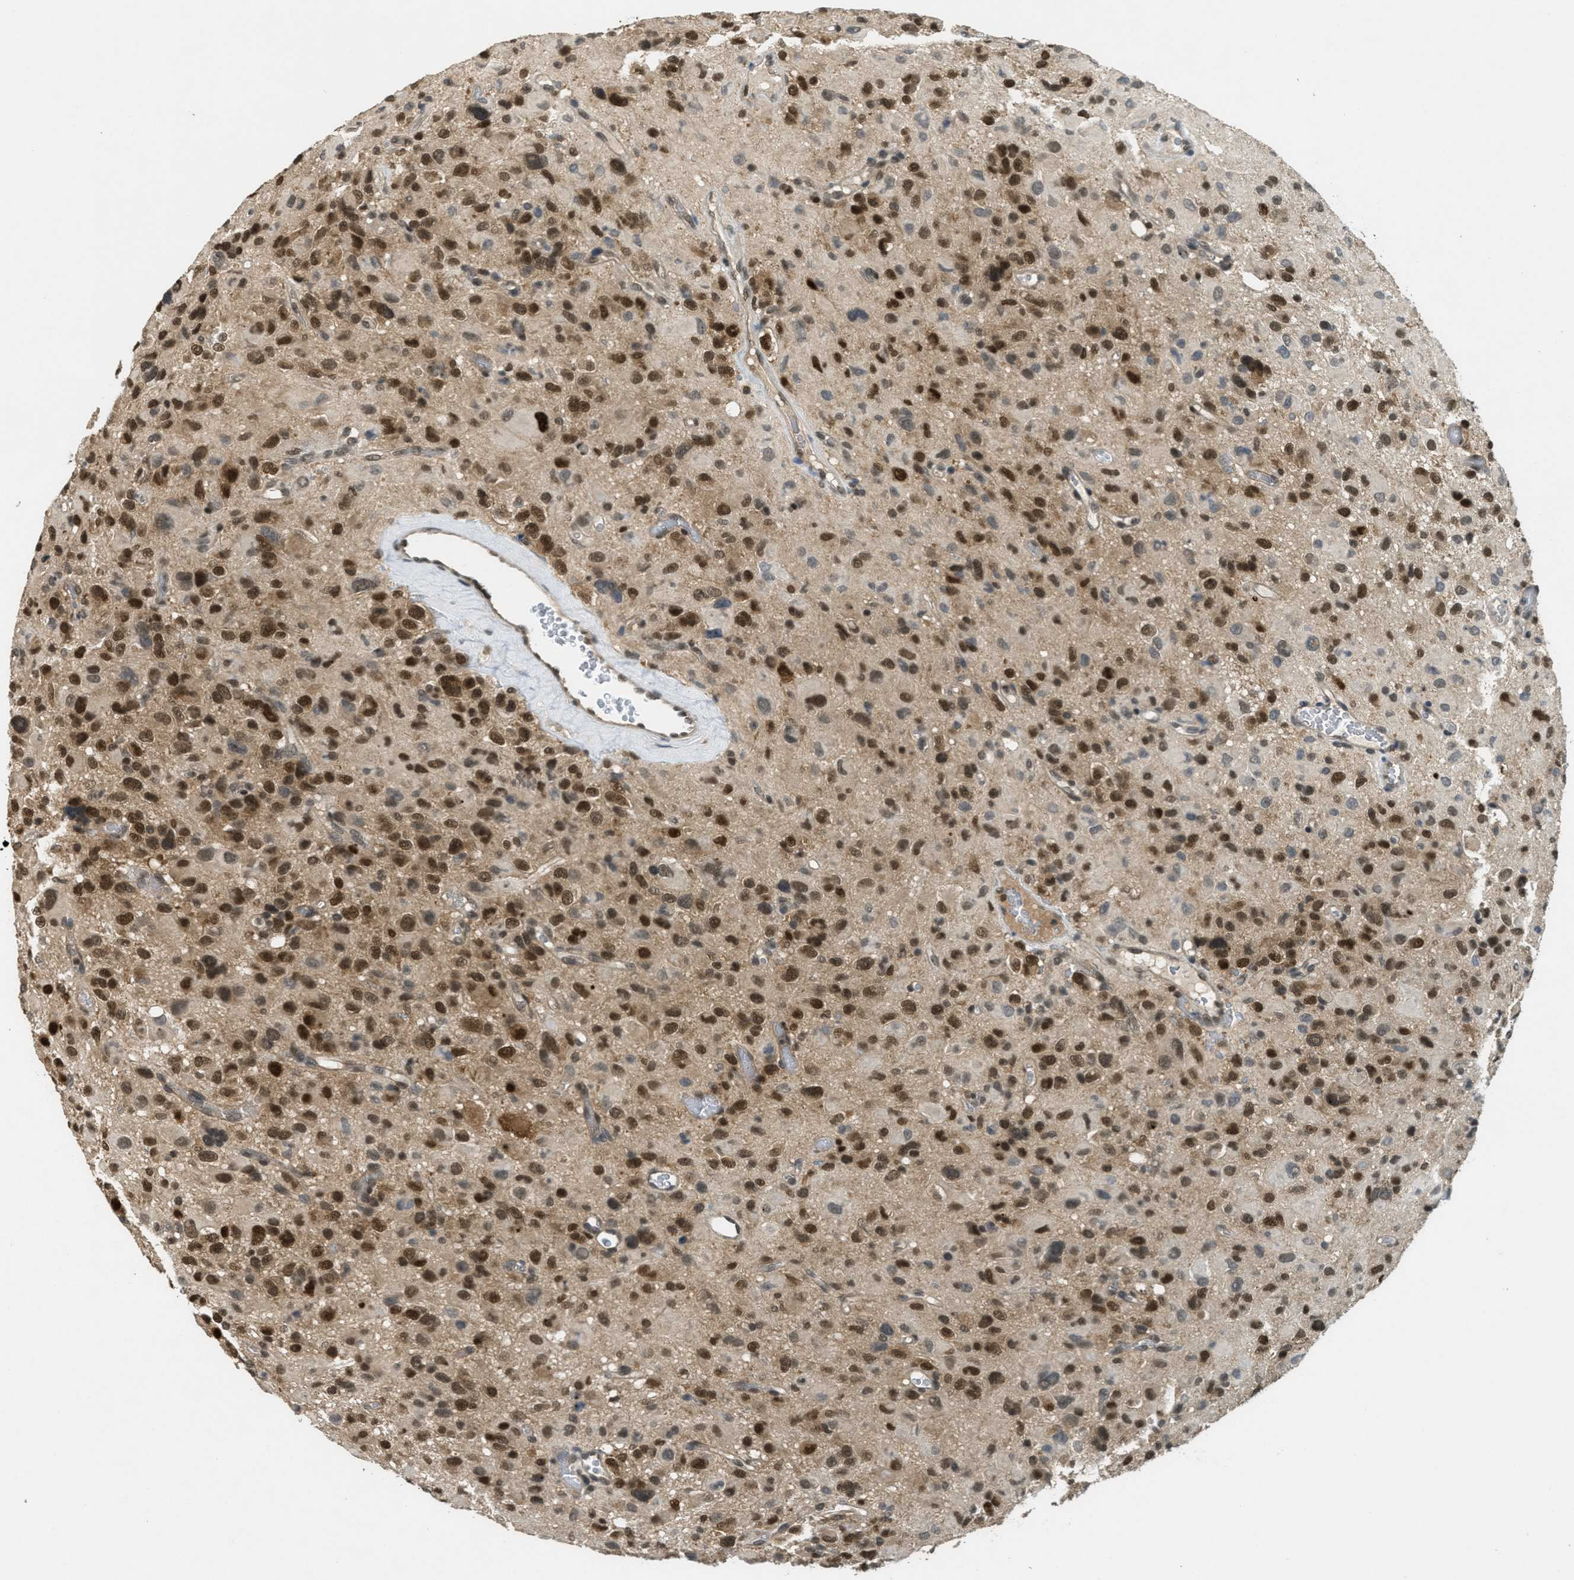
{"staining": {"intensity": "strong", "quantity": ">75%", "location": "nuclear"}, "tissue": "glioma", "cell_type": "Tumor cells", "image_type": "cancer", "snomed": [{"axis": "morphology", "description": "Glioma, malignant, High grade"}, {"axis": "topography", "description": "Brain"}], "caption": "Strong nuclear protein positivity is identified in about >75% of tumor cells in glioma. (Brightfield microscopy of DAB IHC at high magnification).", "gene": "DNAJB1", "patient": {"sex": "male", "age": 48}}